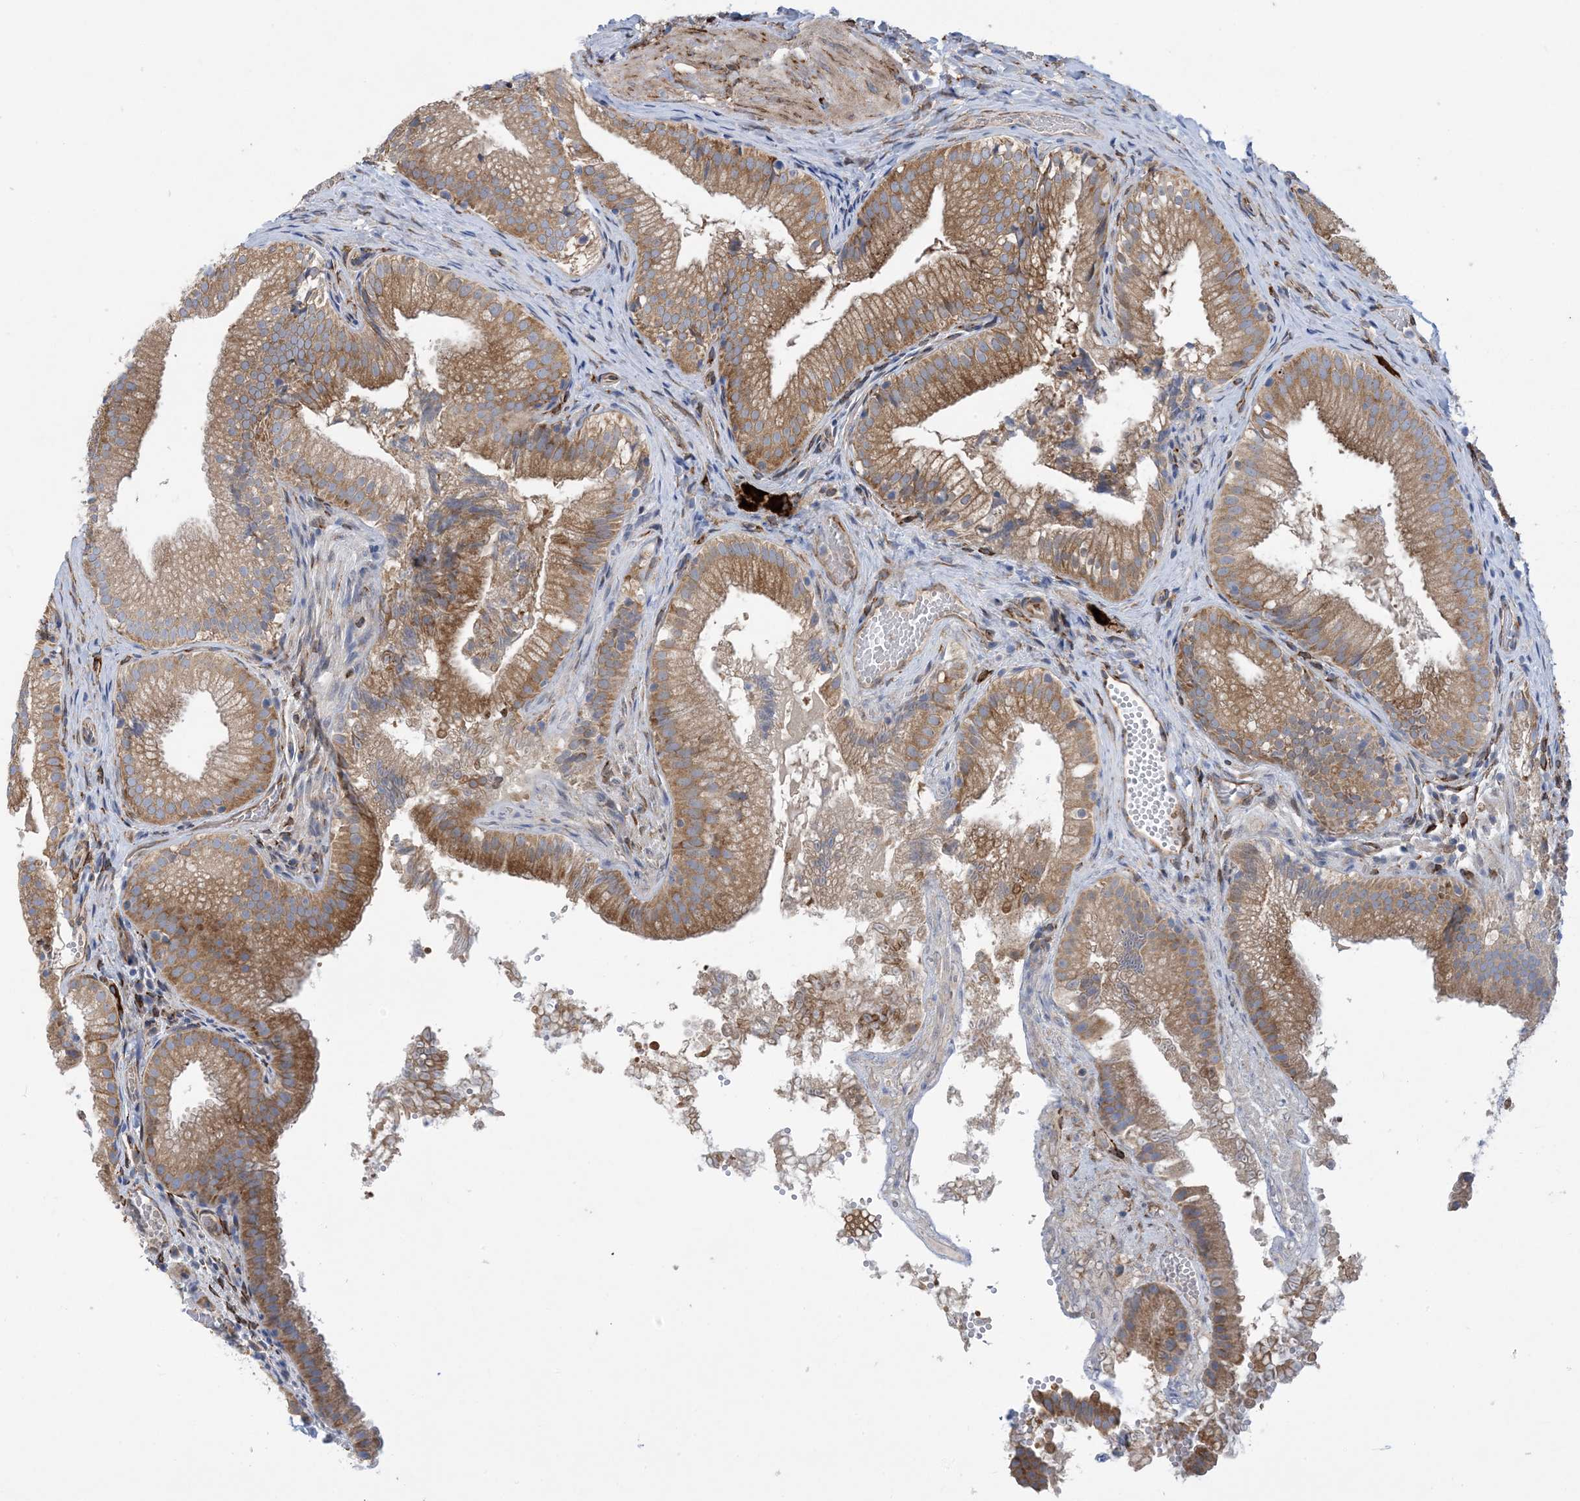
{"staining": {"intensity": "moderate", "quantity": ">75%", "location": "cytoplasmic/membranous"}, "tissue": "gallbladder", "cell_type": "Glandular cells", "image_type": "normal", "snomed": [{"axis": "morphology", "description": "Normal tissue, NOS"}, {"axis": "topography", "description": "Gallbladder"}], "caption": "About >75% of glandular cells in unremarkable human gallbladder demonstrate moderate cytoplasmic/membranous protein staining as visualized by brown immunohistochemical staining.", "gene": "RBMS3", "patient": {"sex": "female", "age": 30}}